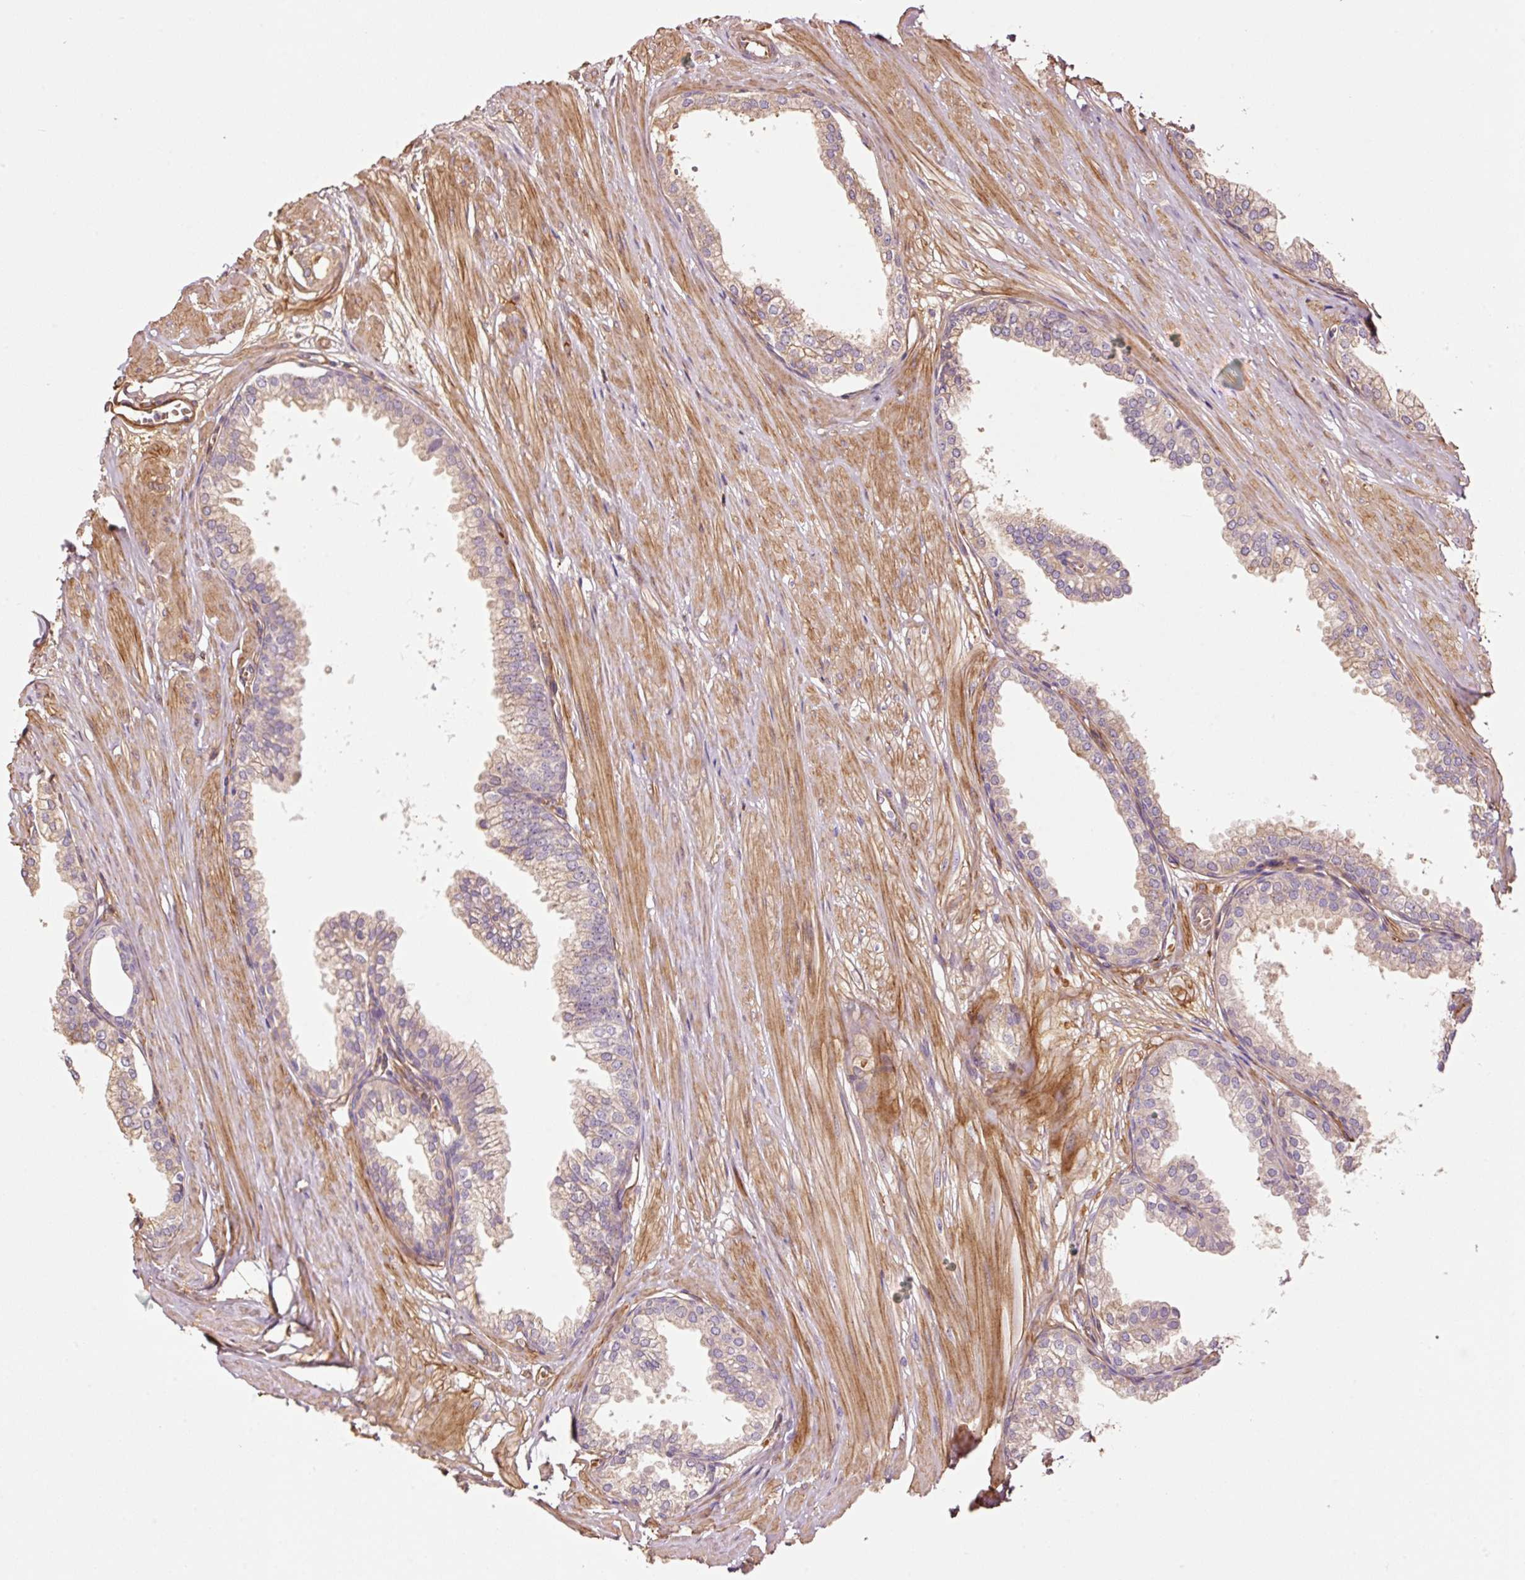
{"staining": {"intensity": "weak", "quantity": "25%-75%", "location": "cytoplasmic/membranous"}, "tissue": "prostate", "cell_type": "Glandular cells", "image_type": "normal", "snomed": [{"axis": "morphology", "description": "Normal tissue, NOS"}, {"axis": "topography", "description": "Prostate"}, {"axis": "topography", "description": "Peripheral nerve tissue"}], "caption": "Glandular cells reveal weak cytoplasmic/membranous expression in approximately 25%-75% of cells in unremarkable prostate.", "gene": "NID2", "patient": {"sex": "male", "age": 55}}